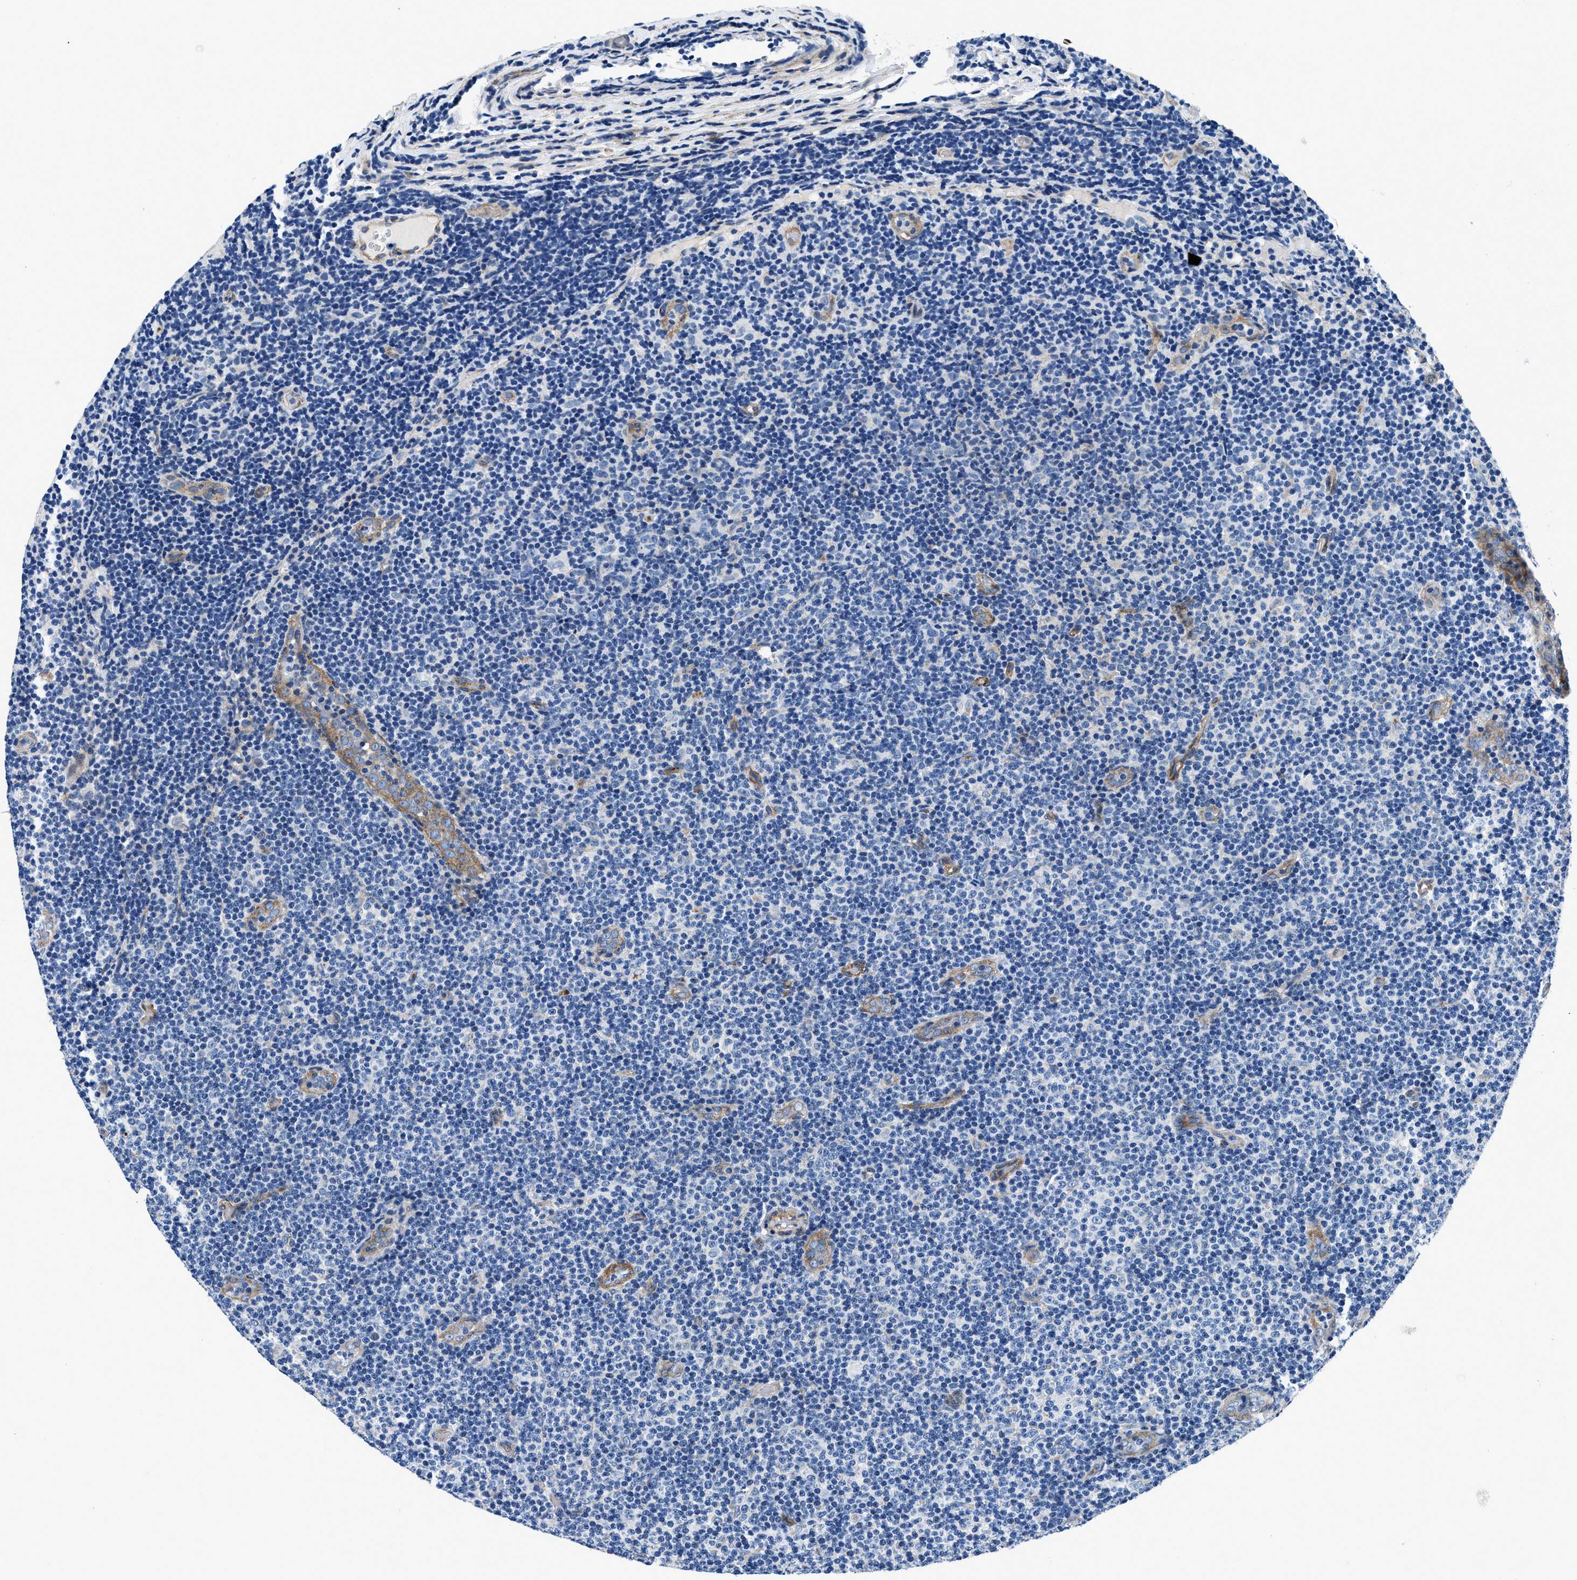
{"staining": {"intensity": "negative", "quantity": "none", "location": "none"}, "tissue": "lymphoma", "cell_type": "Tumor cells", "image_type": "cancer", "snomed": [{"axis": "morphology", "description": "Malignant lymphoma, non-Hodgkin's type, Low grade"}, {"axis": "topography", "description": "Lymph node"}], "caption": "Image shows no significant protein positivity in tumor cells of lymphoma.", "gene": "DAG1", "patient": {"sex": "male", "age": 83}}